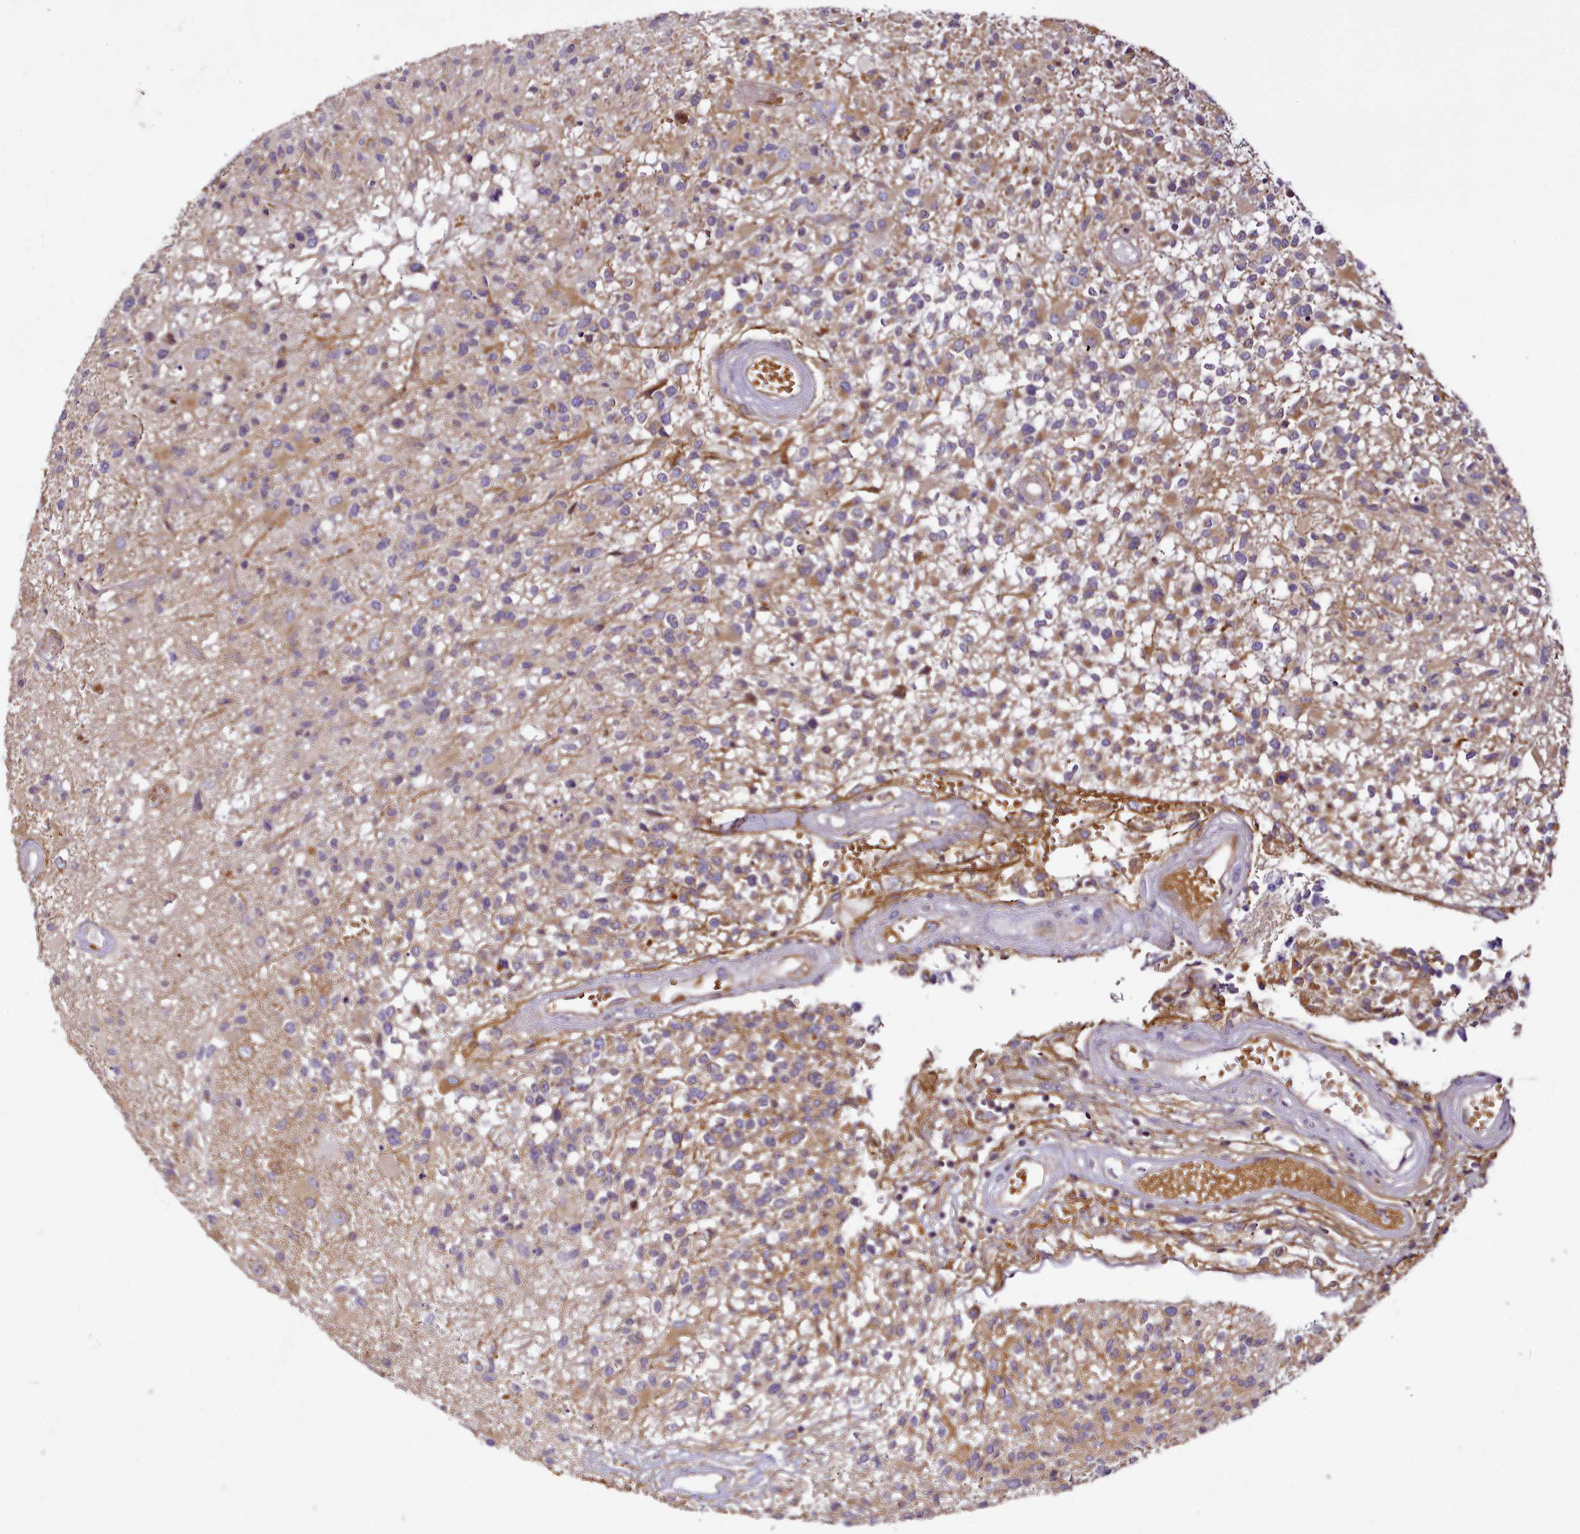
{"staining": {"intensity": "moderate", "quantity": "<25%", "location": "cytoplasmic/membranous"}, "tissue": "glioma", "cell_type": "Tumor cells", "image_type": "cancer", "snomed": [{"axis": "morphology", "description": "Glioma, malignant, High grade"}, {"axis": "morphology", "description": "Glioblastoma, NOS"}, {"axis": "topography", "description": "Brain"}], "caption": "Glioma tissue shows moderate cytoplasmic/membranous staining in about <25% of tumor cells", "gene": "NBPF1", "patient": {"sex": "male", "age": 60}}